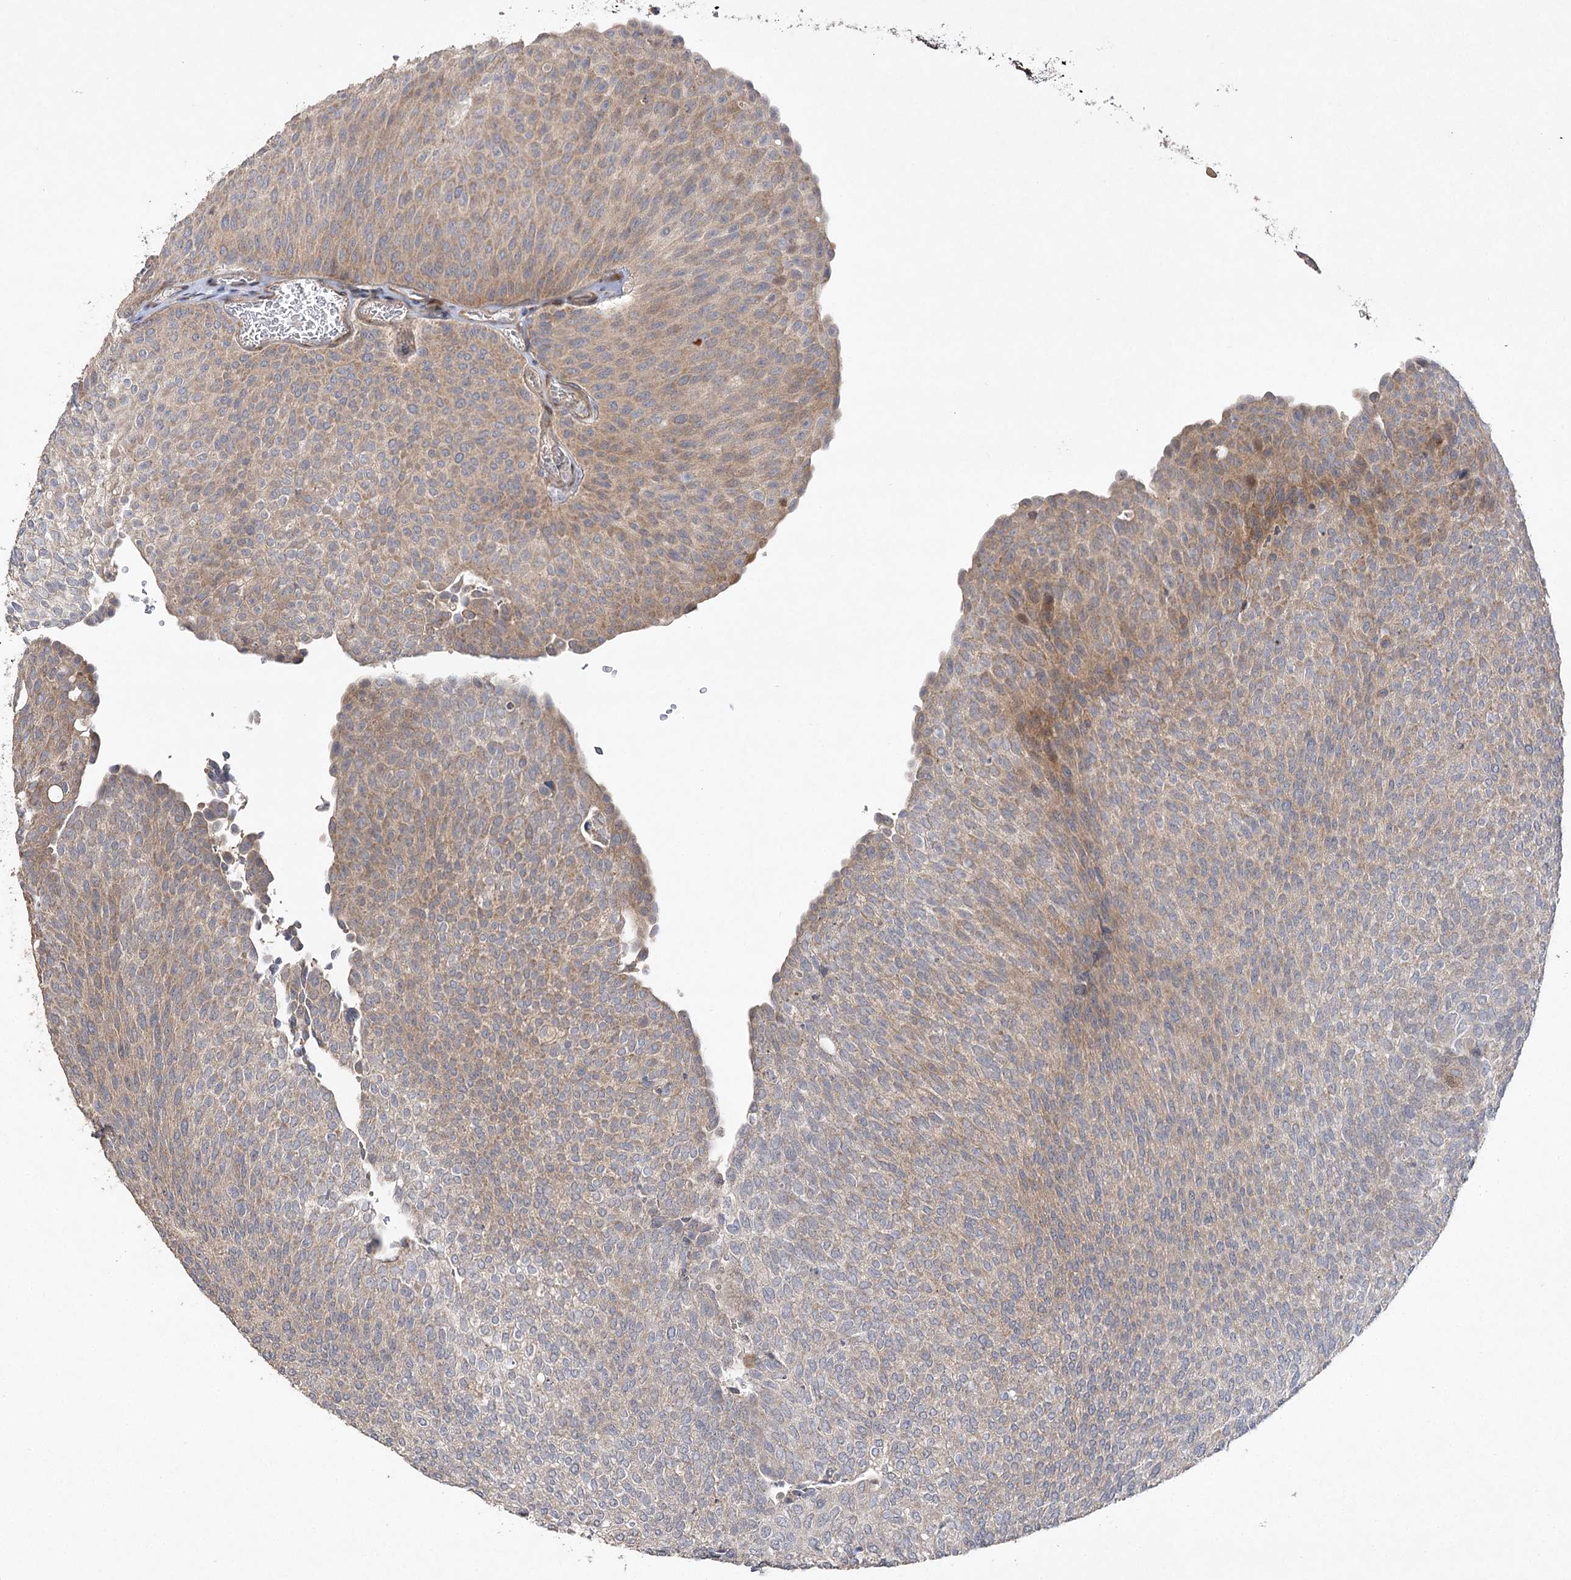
{"staining": {"intensity": "weak", "quantity": ">75%", "location": "cytoplasmic/membranous"}, "tissue": "urothelial cancer", "cell_type": "Tumor cells", "image_type": "cancer", "snomed": [{"axis": "morphology", "description": "Urothelial carcinoma, Low grade"}, {"axis": "topography", "description": "Urinary bladder"}], "caption": "High-power microscopy captured an IHC photomicrograph of low-grade urothelial carcinoma, revealing weak cytoplasmic/membranous expression in approximately >75% of tumor cells.", "gene": "OBSL1", "patient": {"sex": "female", "age": 79}}